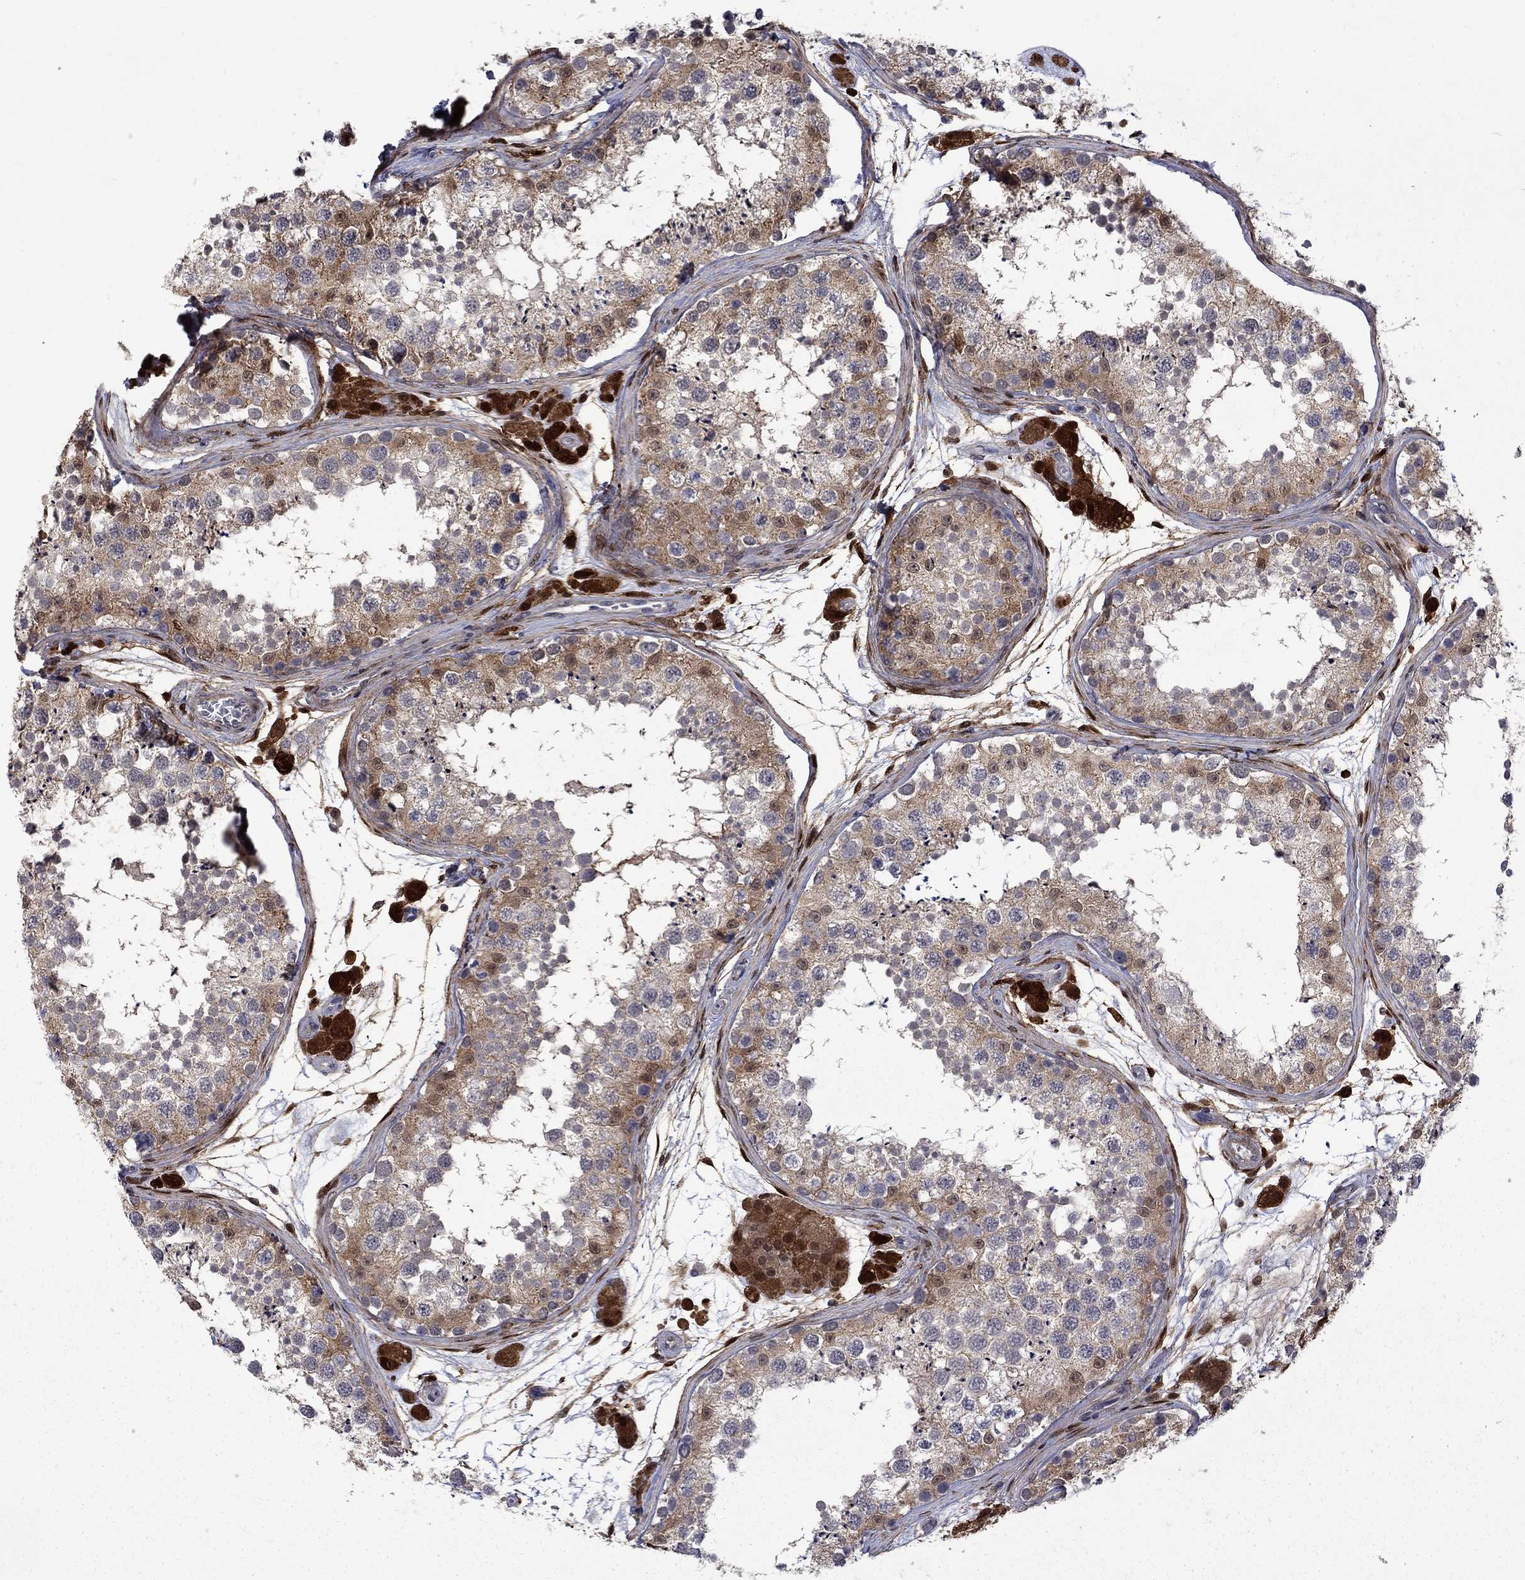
{"staining": {"intensity": "moderate", "quantity": "25%-75%", "location": "cytoplasmic/membranous"}, "tissue": "testis", "cell_type": "Cells in seminiferous ducts", "image_type": "normal", "snomed": [{"axis": "morphology", "description": "Normal tissue, NOS"}, {"axis": "topography", "description": "Testis"}], "caption": "Brown immunohistochemical staining in normal testis shows moderate cytoplasmic/membranous staining in approximately 25%-75% of cells in seminiferous ducts. The staining is performed using DAB (3,3'-diaminobenzidine) brown chromogen to label protein expression. The nuclei are counter-stained blue using hematoxylin.", "gene": "CBR1", "patient": {"sex": "male", "age": 41}}